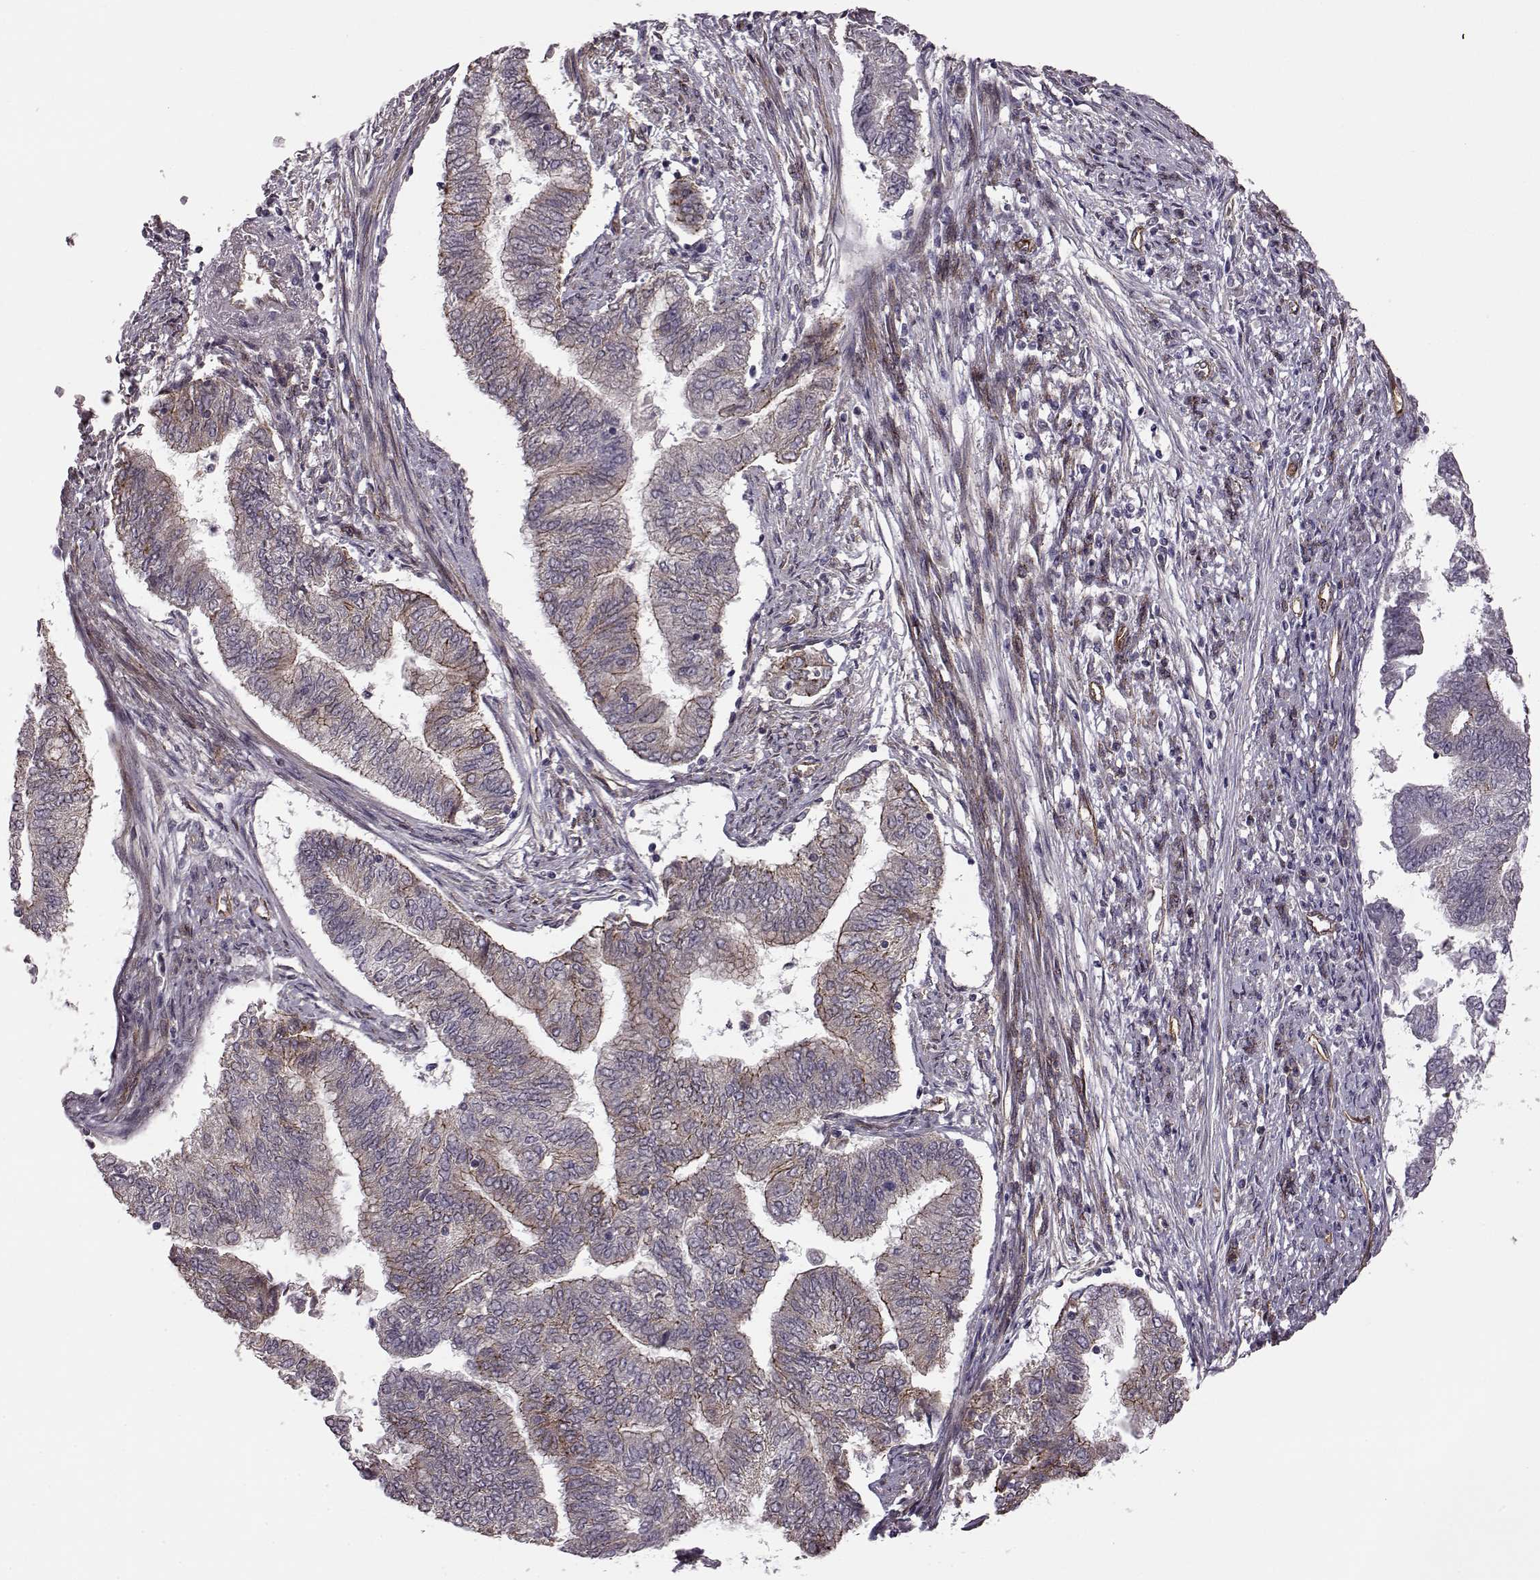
{"staining": {"intensity": "moderate", "quantity": "25%-75%", "location": "cytoplasmic/membranous"}, "tissue": "endometrial cancer", "cell_type": "Tumor cells", "image_type": "cancer", "snomed": [{"axis": "morphology", "description": "Adenocarcinoma, NOS"}, {"axis": "topography", "description": "Endometrium"}], "caption": "High-power microscopy captured an immunohistochemistry image of endometrial adenocarcinoma, revealing moderate cytoplasmic/membranous positivity in about 25%-75% of tumor cells.", "gene": "SYNPO", "patient": {"sex": "female", "age": 65}}